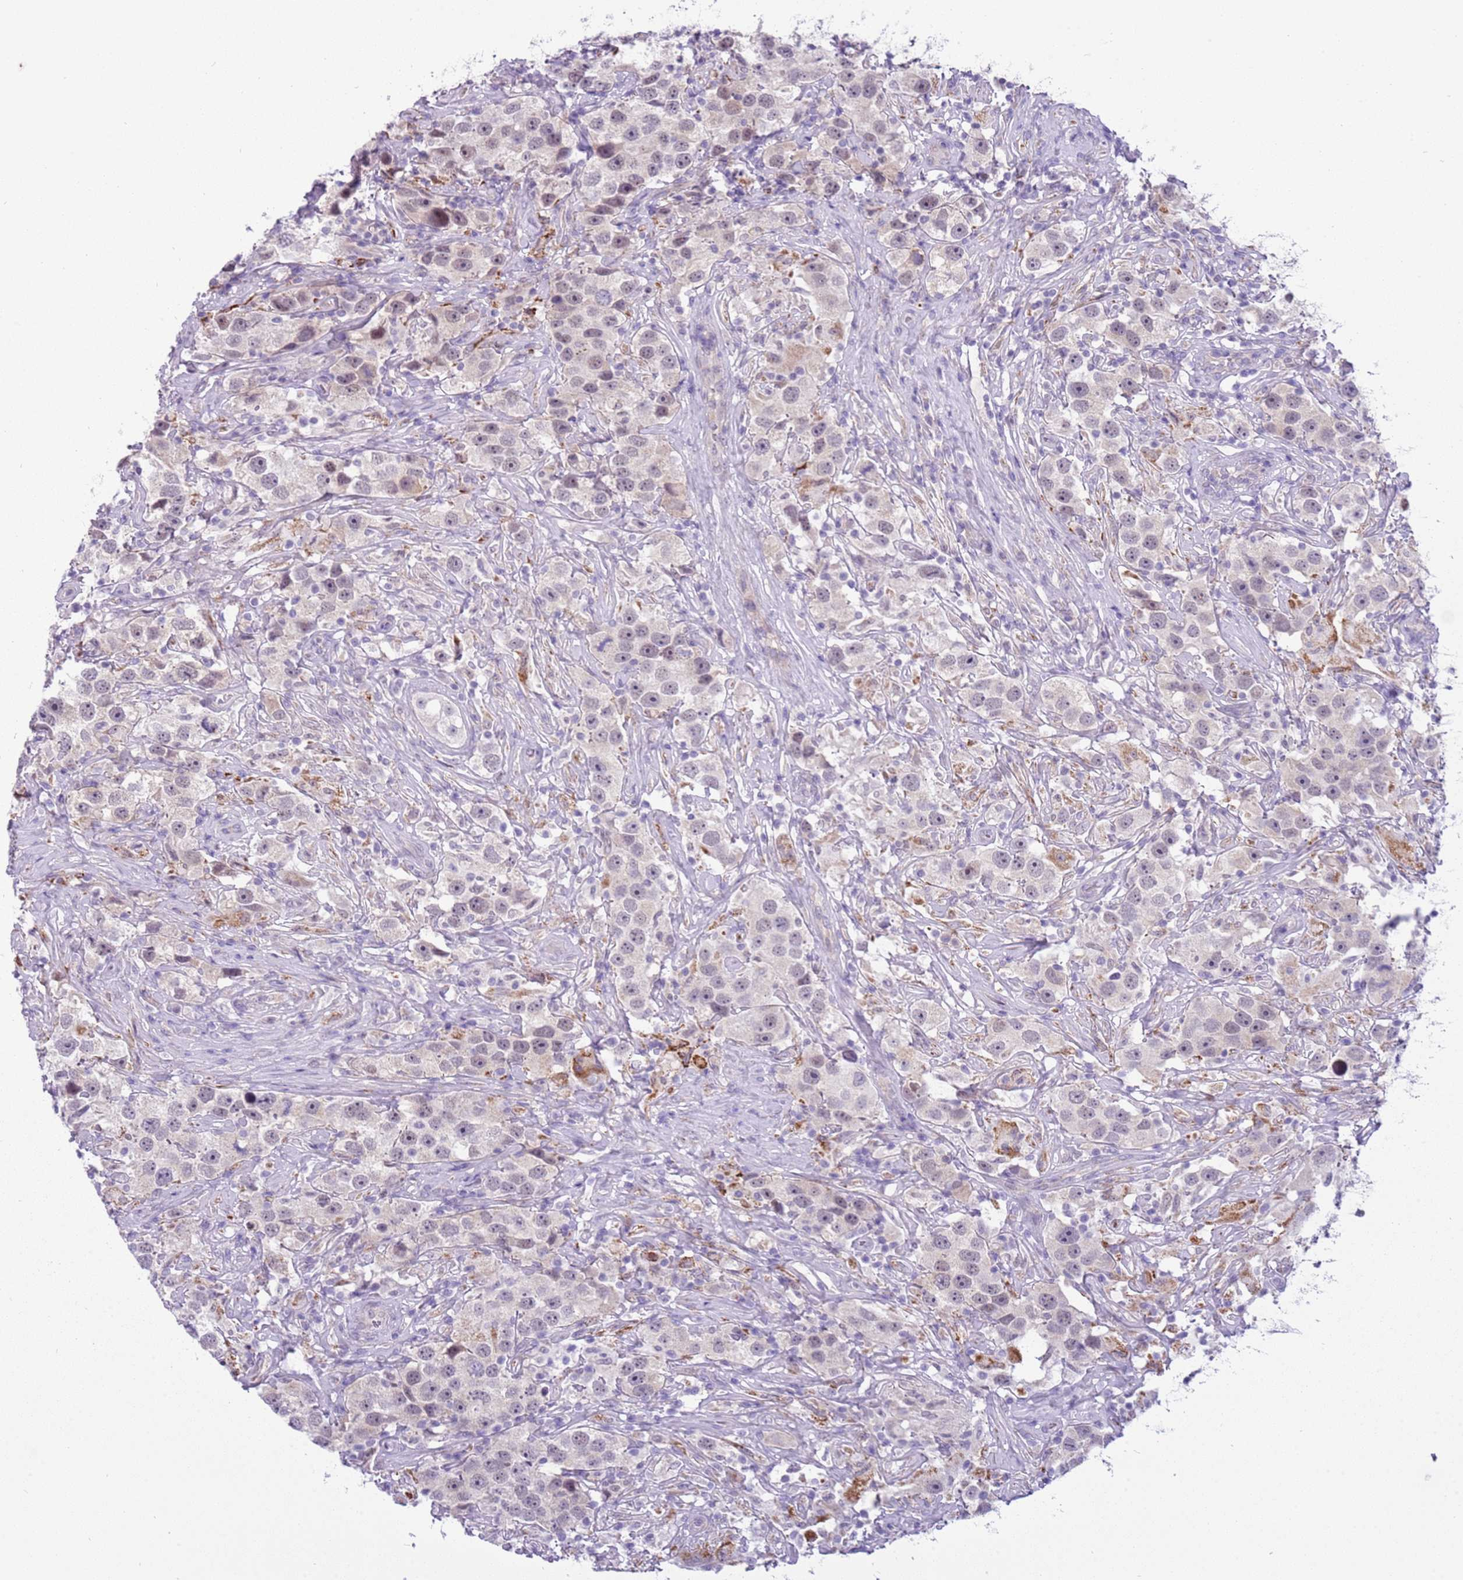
{"staining": {"intensity": "weak", "quantity": "<25%", "location": "nuclear"}, "tissue": "testis cancer", "cell_type": "Tumor cells", "image_type": "cancer", "snomed": [{"axis": "morphology", "description": "Seminoma, NOS"}, {"axis": "topography", "description": "Testis"}], "caption": "This is an IHC micrograph of human testis cancer. There is no expression in tumor cells.", "gene": "FAM120C", "patient": {"sex": "male", "age": 49}}